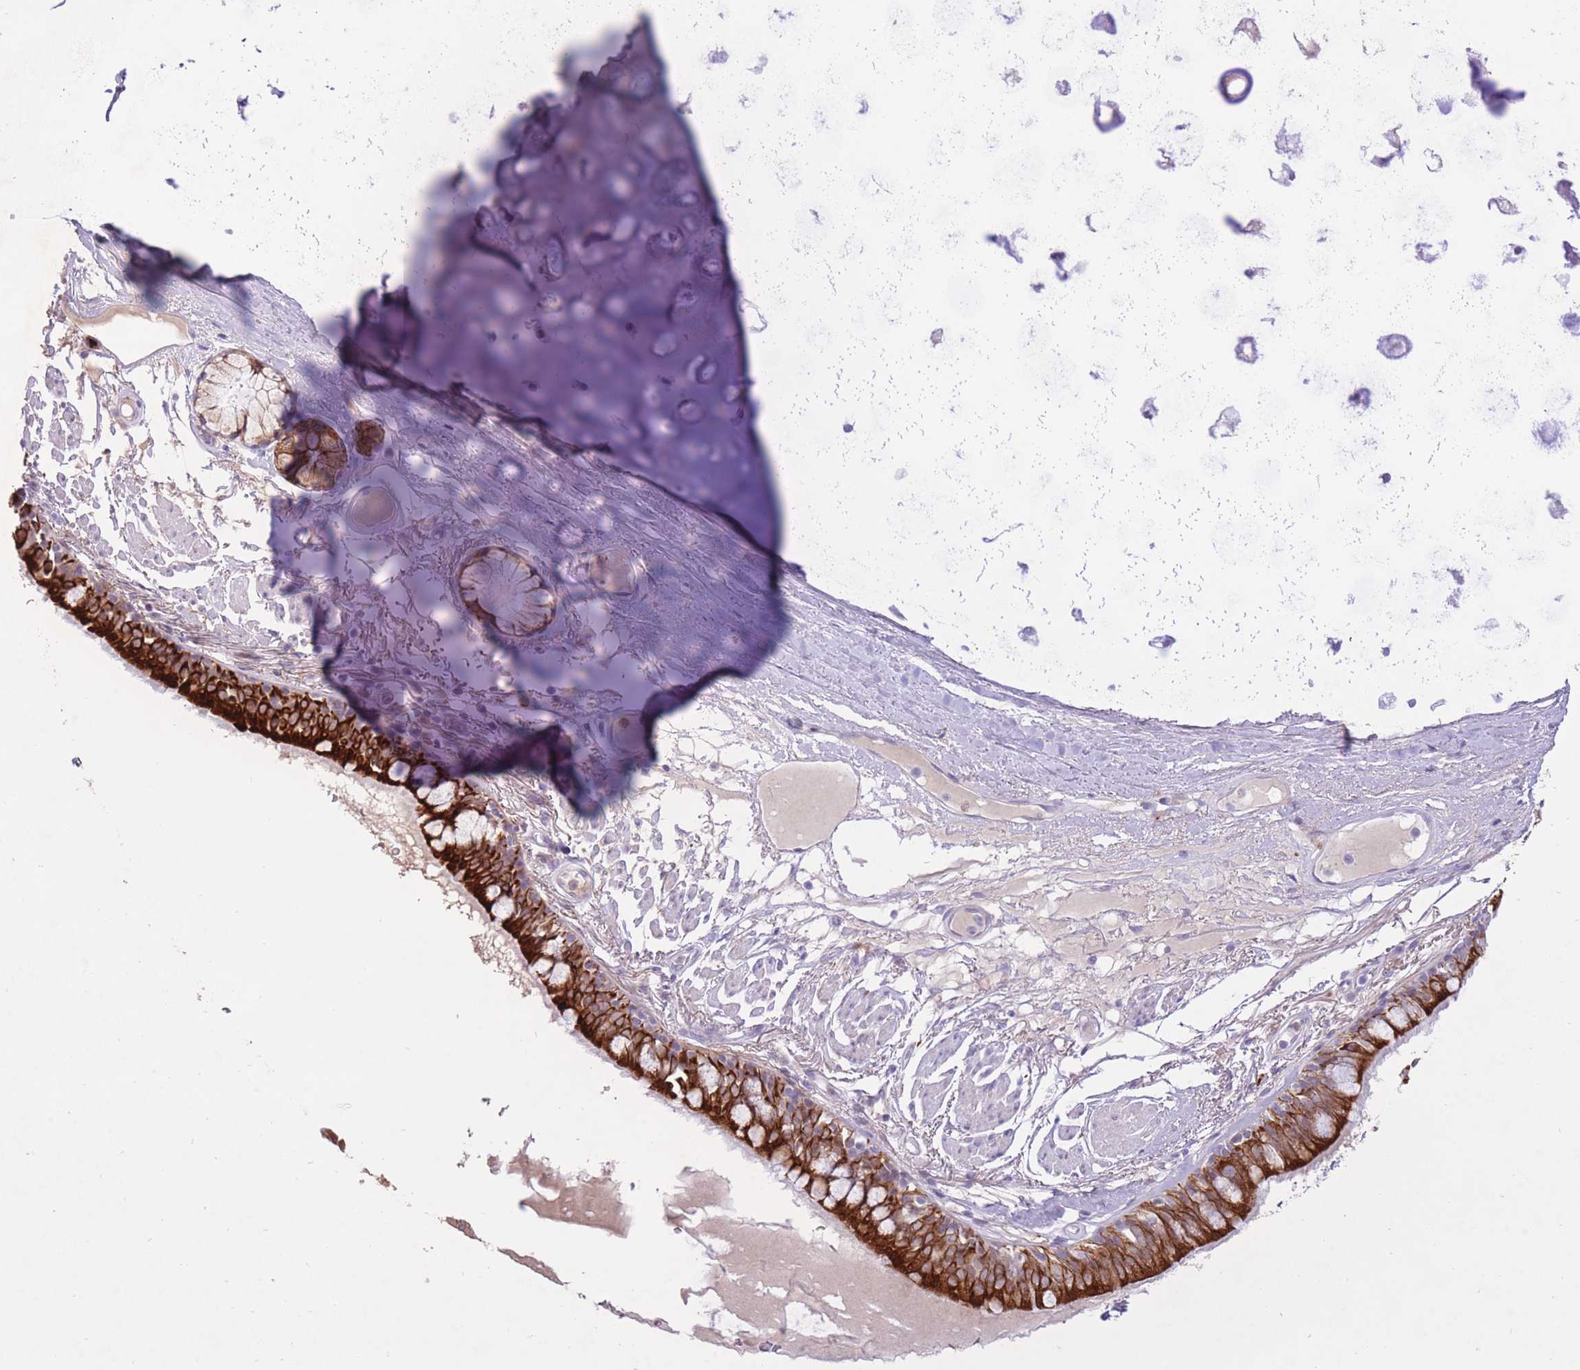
{"staining": {"intensity": "strong", "quantity": ">75%", "location": "cytoplasmic/membranous"}, "tissue": "bronchus", "cell_type": "Respiratory epithelial cells", "image_type": "normal", "snomed": [{"axis": "morphology", "description": "Normal tissue, NOS"}, {"axis": "topography", "description": "Bronchus"}], "caption": "High-power microscopy captured an immunohistochemistry (IHC) histopathology image of unremarkable bronchus, revealing strong cytoplasmic/membranous positivity in approximately >75% of respiratory epithelial cells. The staining is performed using DAB (3,3'-diaminobenzidine) brown chromogen to label protein expression. The nuclei are counter-stained blue using hematoxylin.", "gene": "MEIS3", "patient": {"sex": "male", "age": 70}}